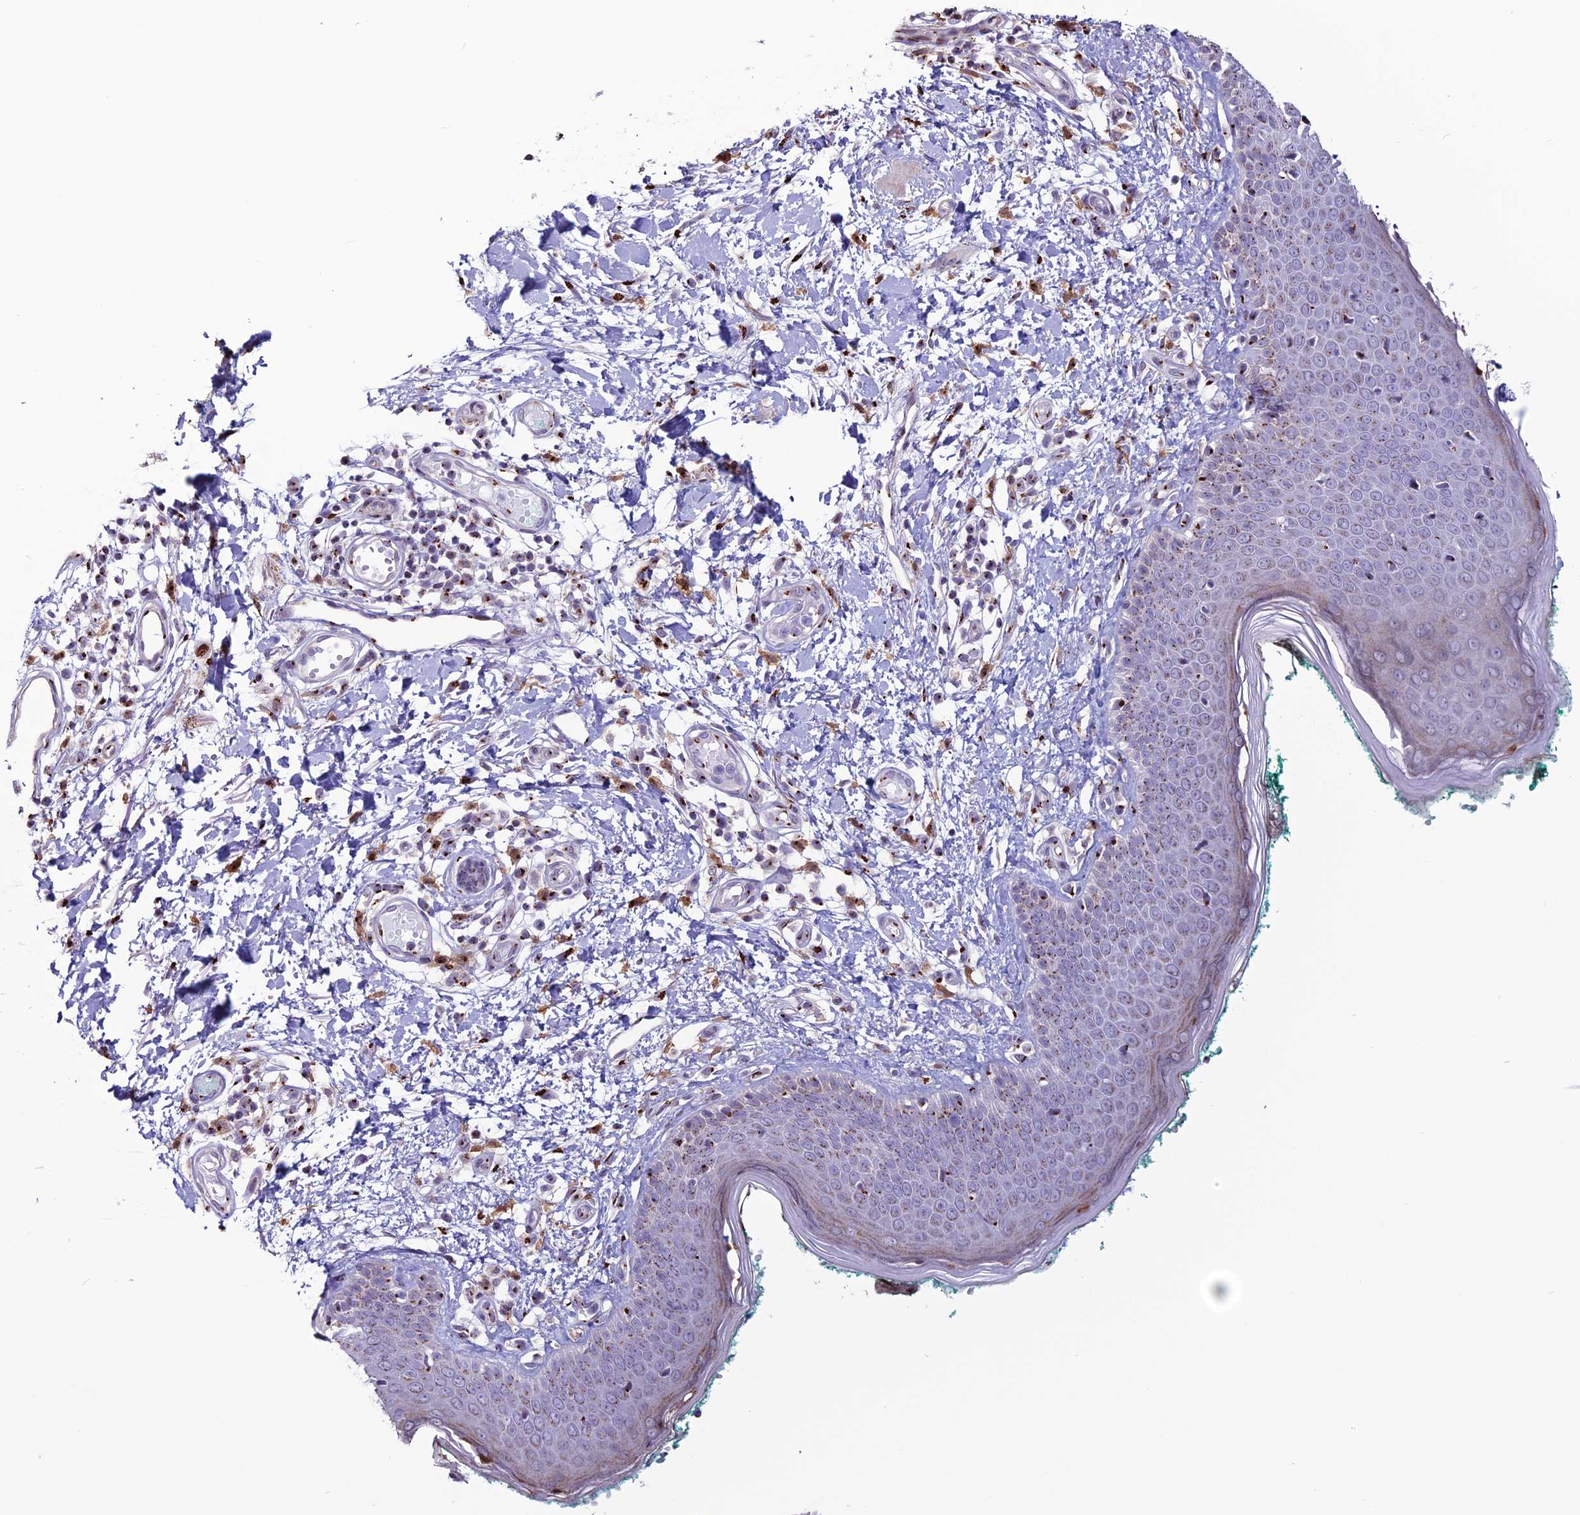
{"staining": {"intensity": "weak", "quantity": "25%-75%", "location": "cytoplasmic/membranous"}, "tissue": "skin", "cell_type": "Fibroblasts", "image_type": "normal", "snomed": [{"axis": "morphology", "description": "Normal tissue, NOS"}, {"axis": "morphology", "description": "Malignant melanoma, NOS"}, {"axis": "topography", "description": "Skin"}], "caption": "A brown stain labels weak cytoplasmic/membranous expression of a protein in fibroblasts of unremarkable human skin. (DAB = brown stain, brightfield microscopy at high magnification).", "gene": "PLEKHA4", "patient": {"sex": "male", "age": 62}}